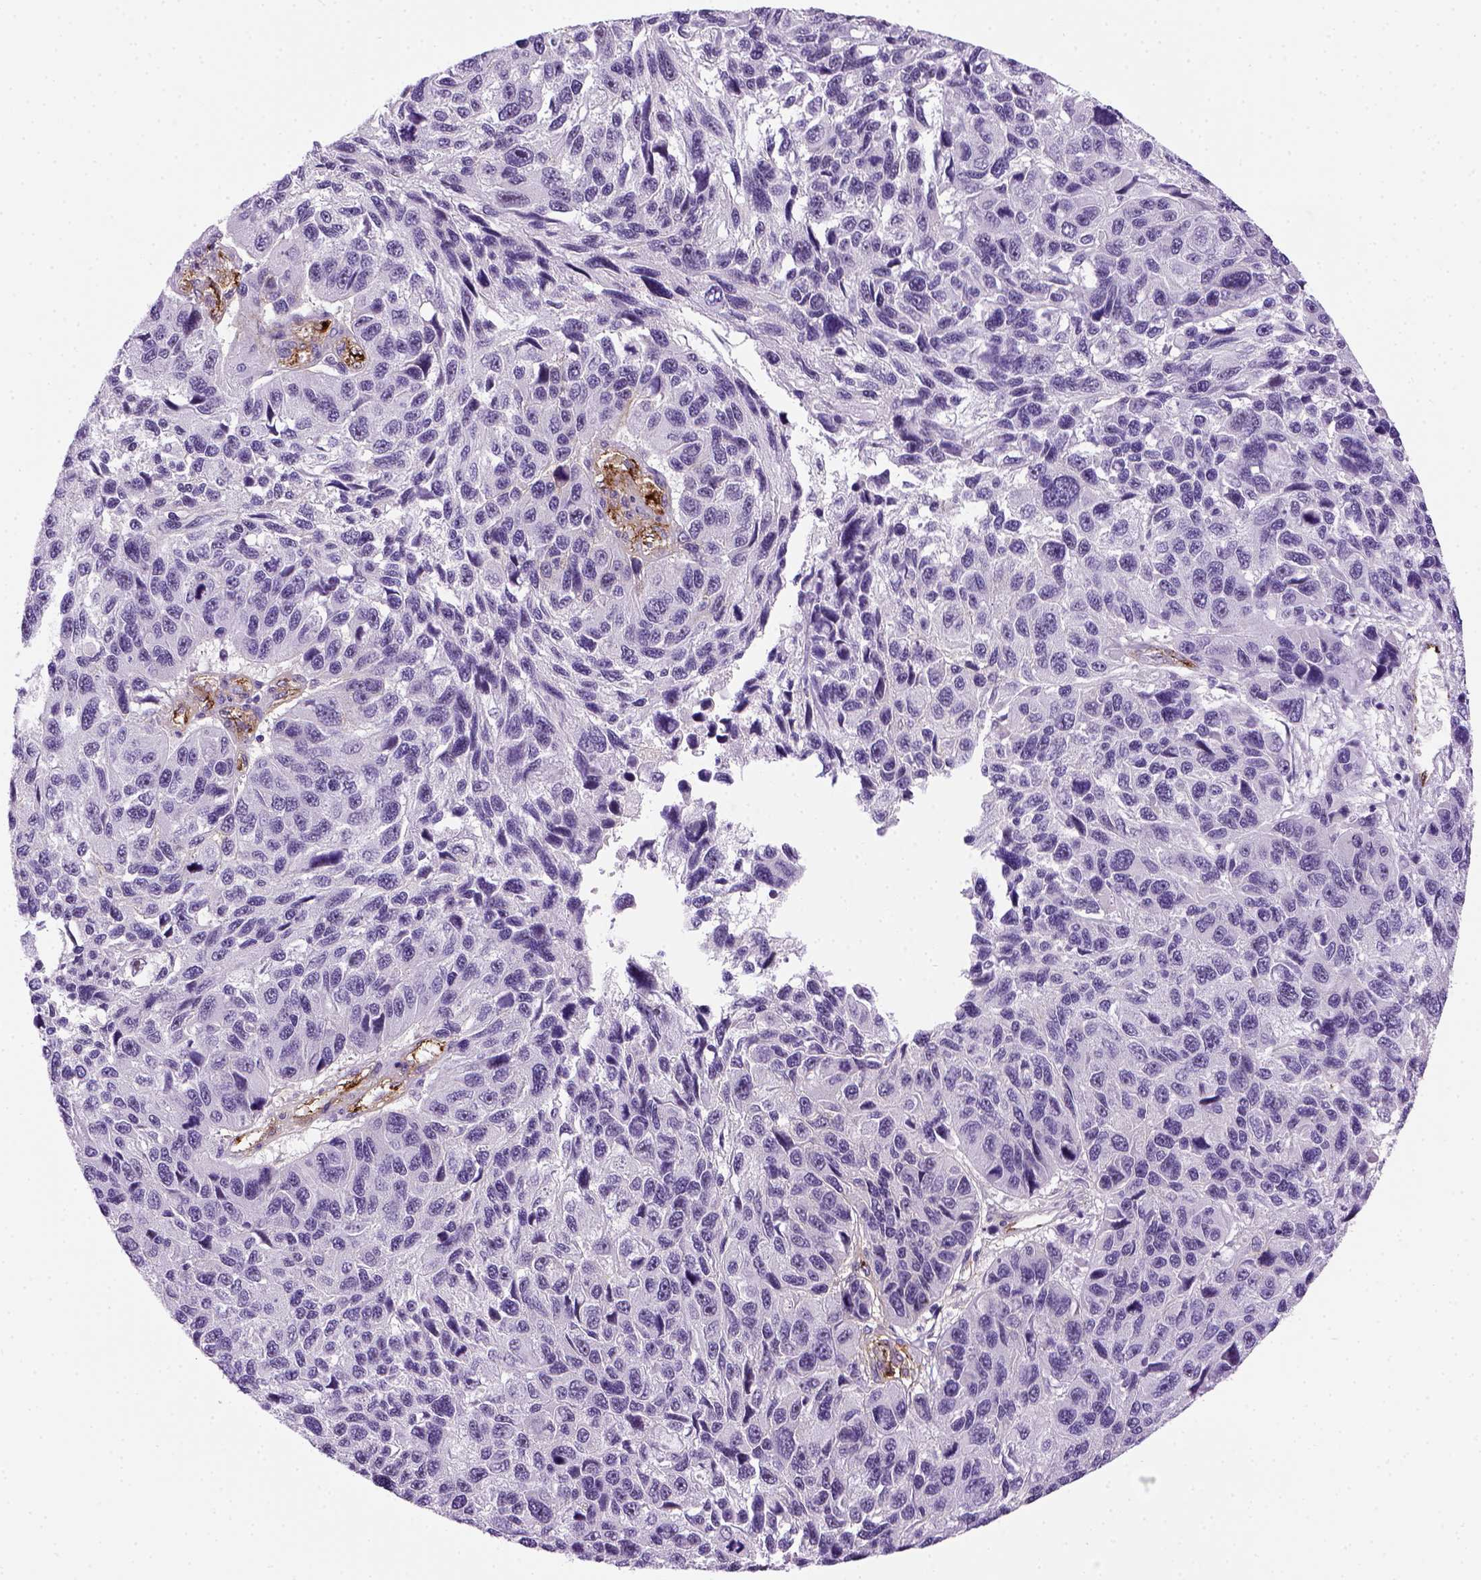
{"staining": {"intensity": "negative", "quantity": "none", "location": "none"}, "tissue": "melanoma", "cell_type": "Tumor cells", "image_type": "cancer", "snomed": [{"axis": "morphology", "description": "Malignant melanoma, NOS"}, {"axis": "topography", "description": "Skin"}], "caption": "A histopathology image of malignant melanoma stained for a protein shows no brown staining in tumor cells.", "gene": "VWF", "patient": {"sex": "male", "age": 53}}